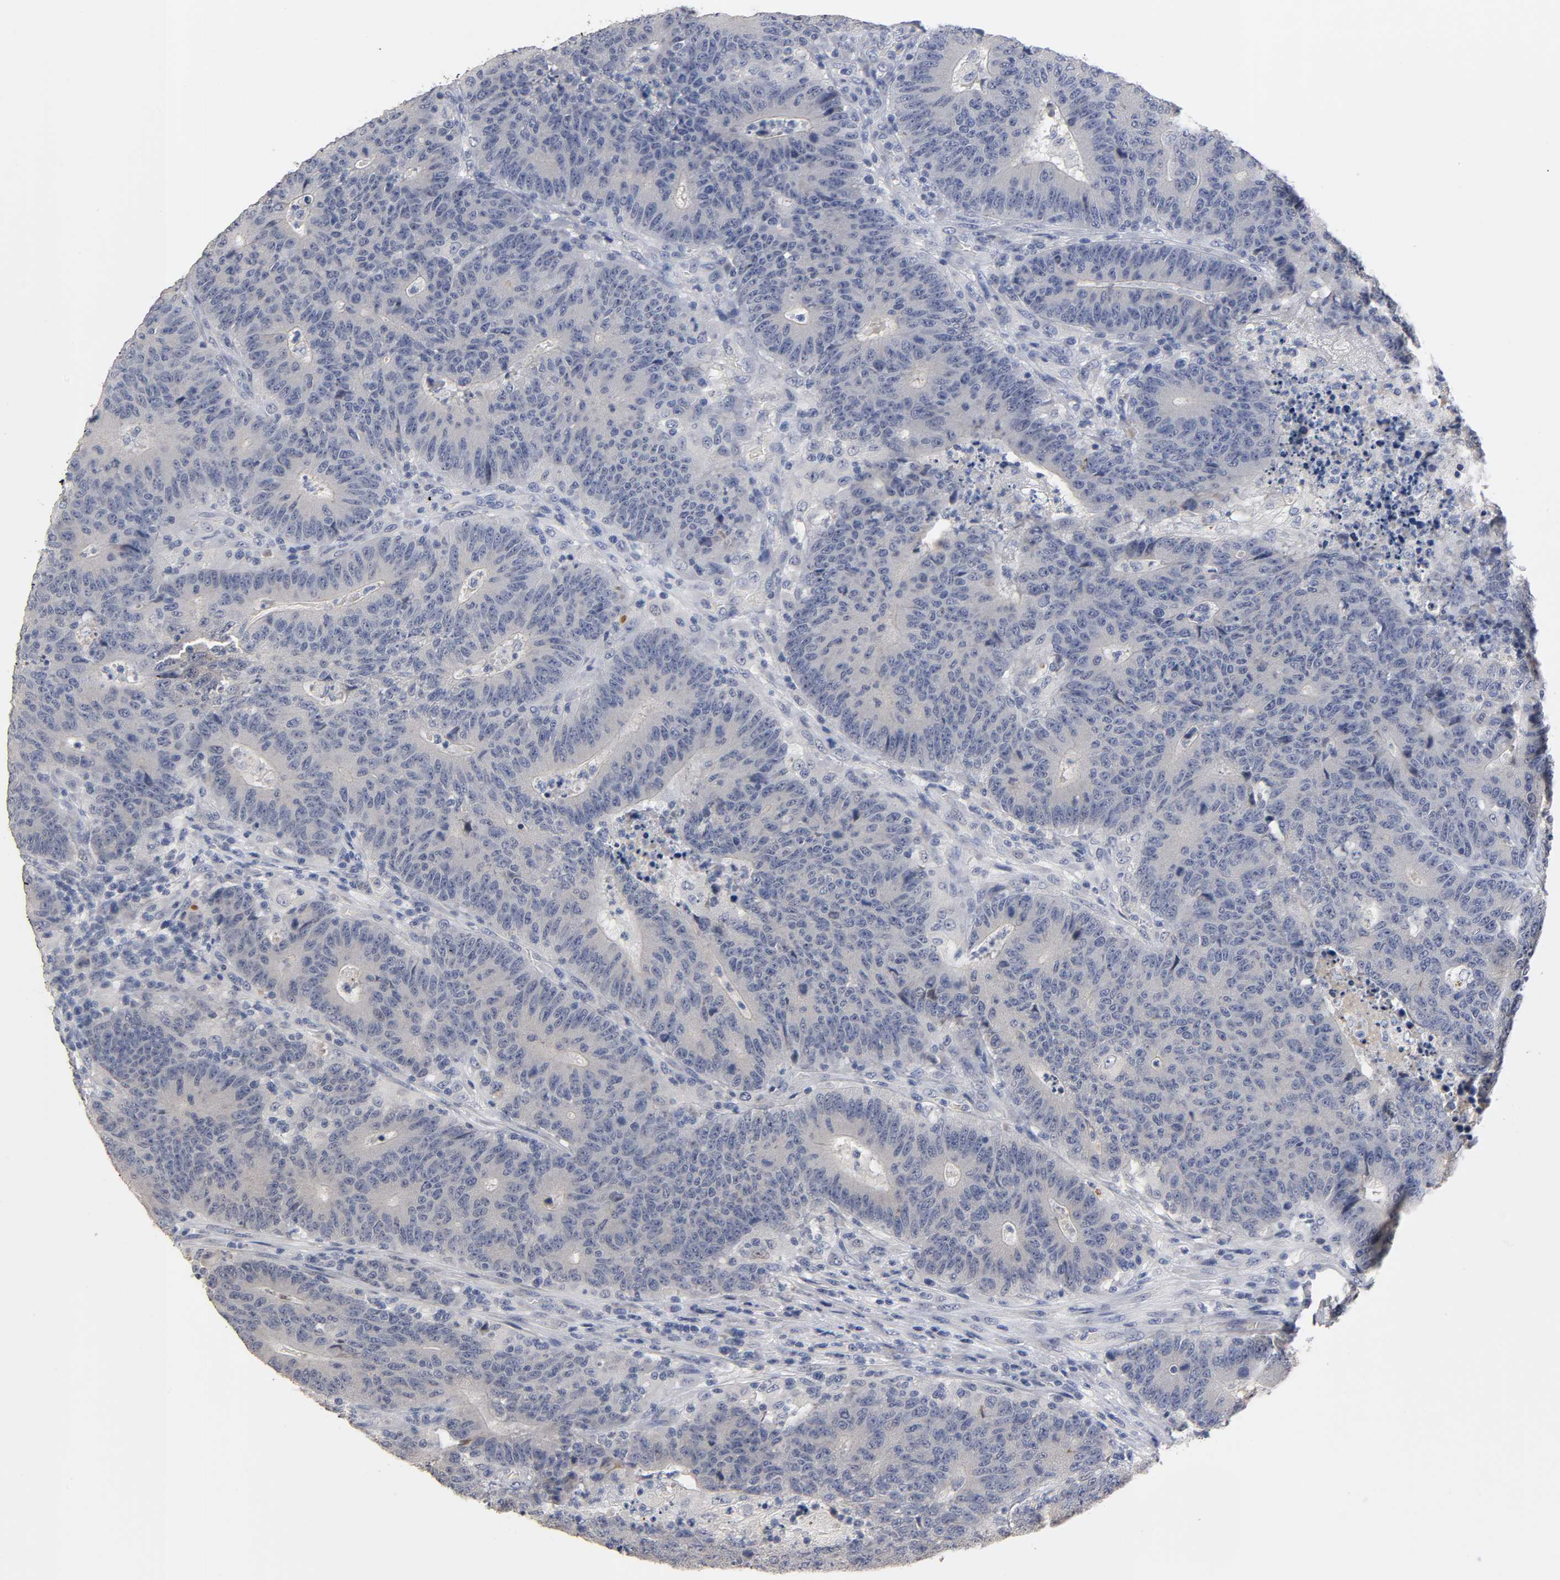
{"staining": {"intensity": "negative", "quantity": "none", "location": "none"}, "tissue": "colorectal cancer", "cell_type": "Tumor cells", "image_type": "cancer", "snomed": [{"axis": "morphology", "description": "Normal tissue, NOS"}, {"axis": "morphology", "description": "Adenocarcinoma, NOS"}, {"axis": "topography", "description": "Colon"}], "caption": "Immunohistochemical staining of human colorectal adenocarcinoma reveals no significant positivity in tumor cells.", "gene": "OVOL1", "patient": {"sex": "female", "age": 75}}